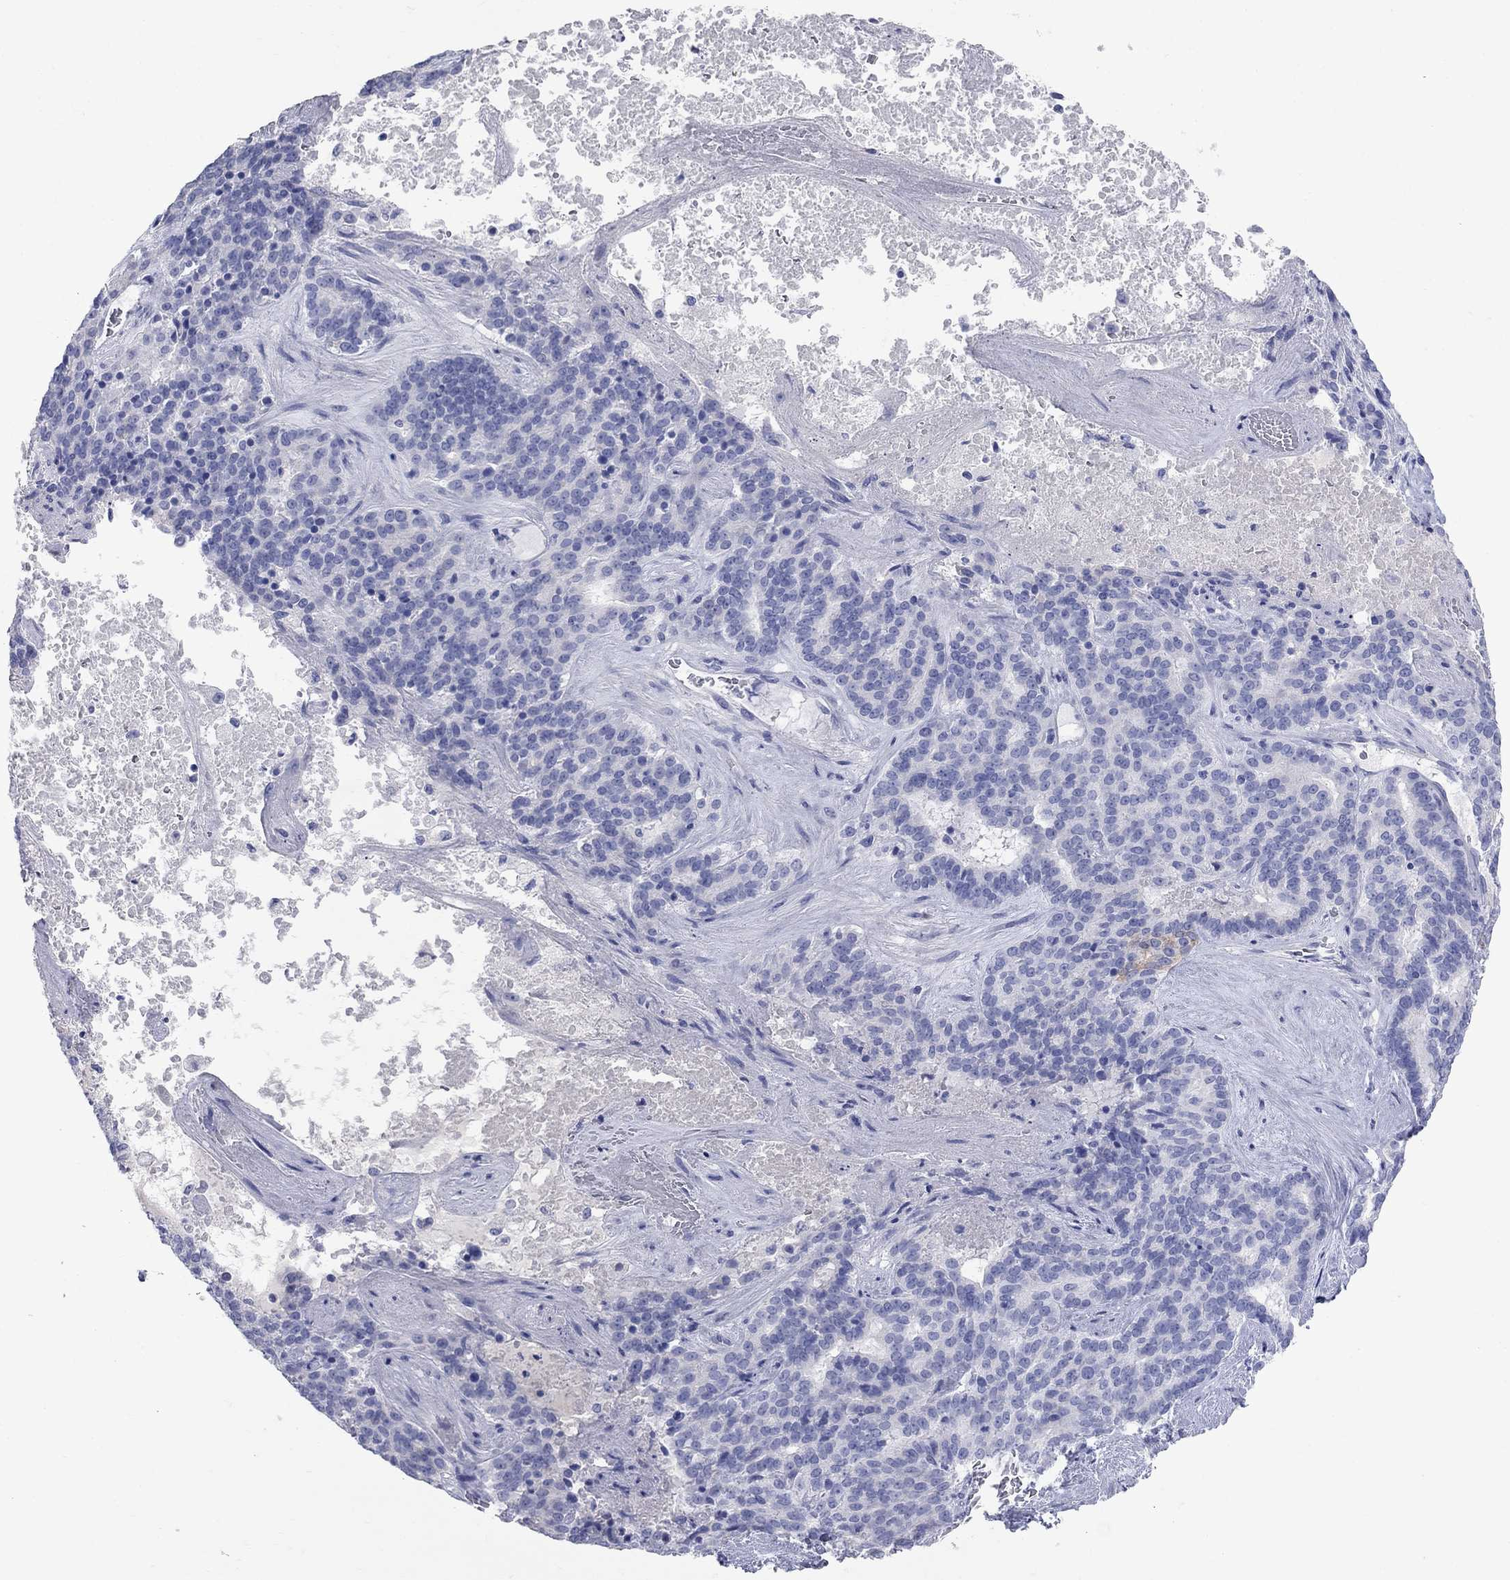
{"staining": {"intensity": "negative", "quantity": "none", "location": "none"}, "tissue": "liver cancer", "cell_type": "Tumor cells", "image_type": "cancer", "snomed": [{"axis": "morphology", "description": "Cholangiocarcinoma"}, {"axis": "topography", "description": "Liver"}], "caption": "This is a image of IHC staining of liver cancer (cholangiocarcinoma), which shows no expression in tumor cells.", "gene": "AOX1", "patient": {"sex": "female", "age": 47}}